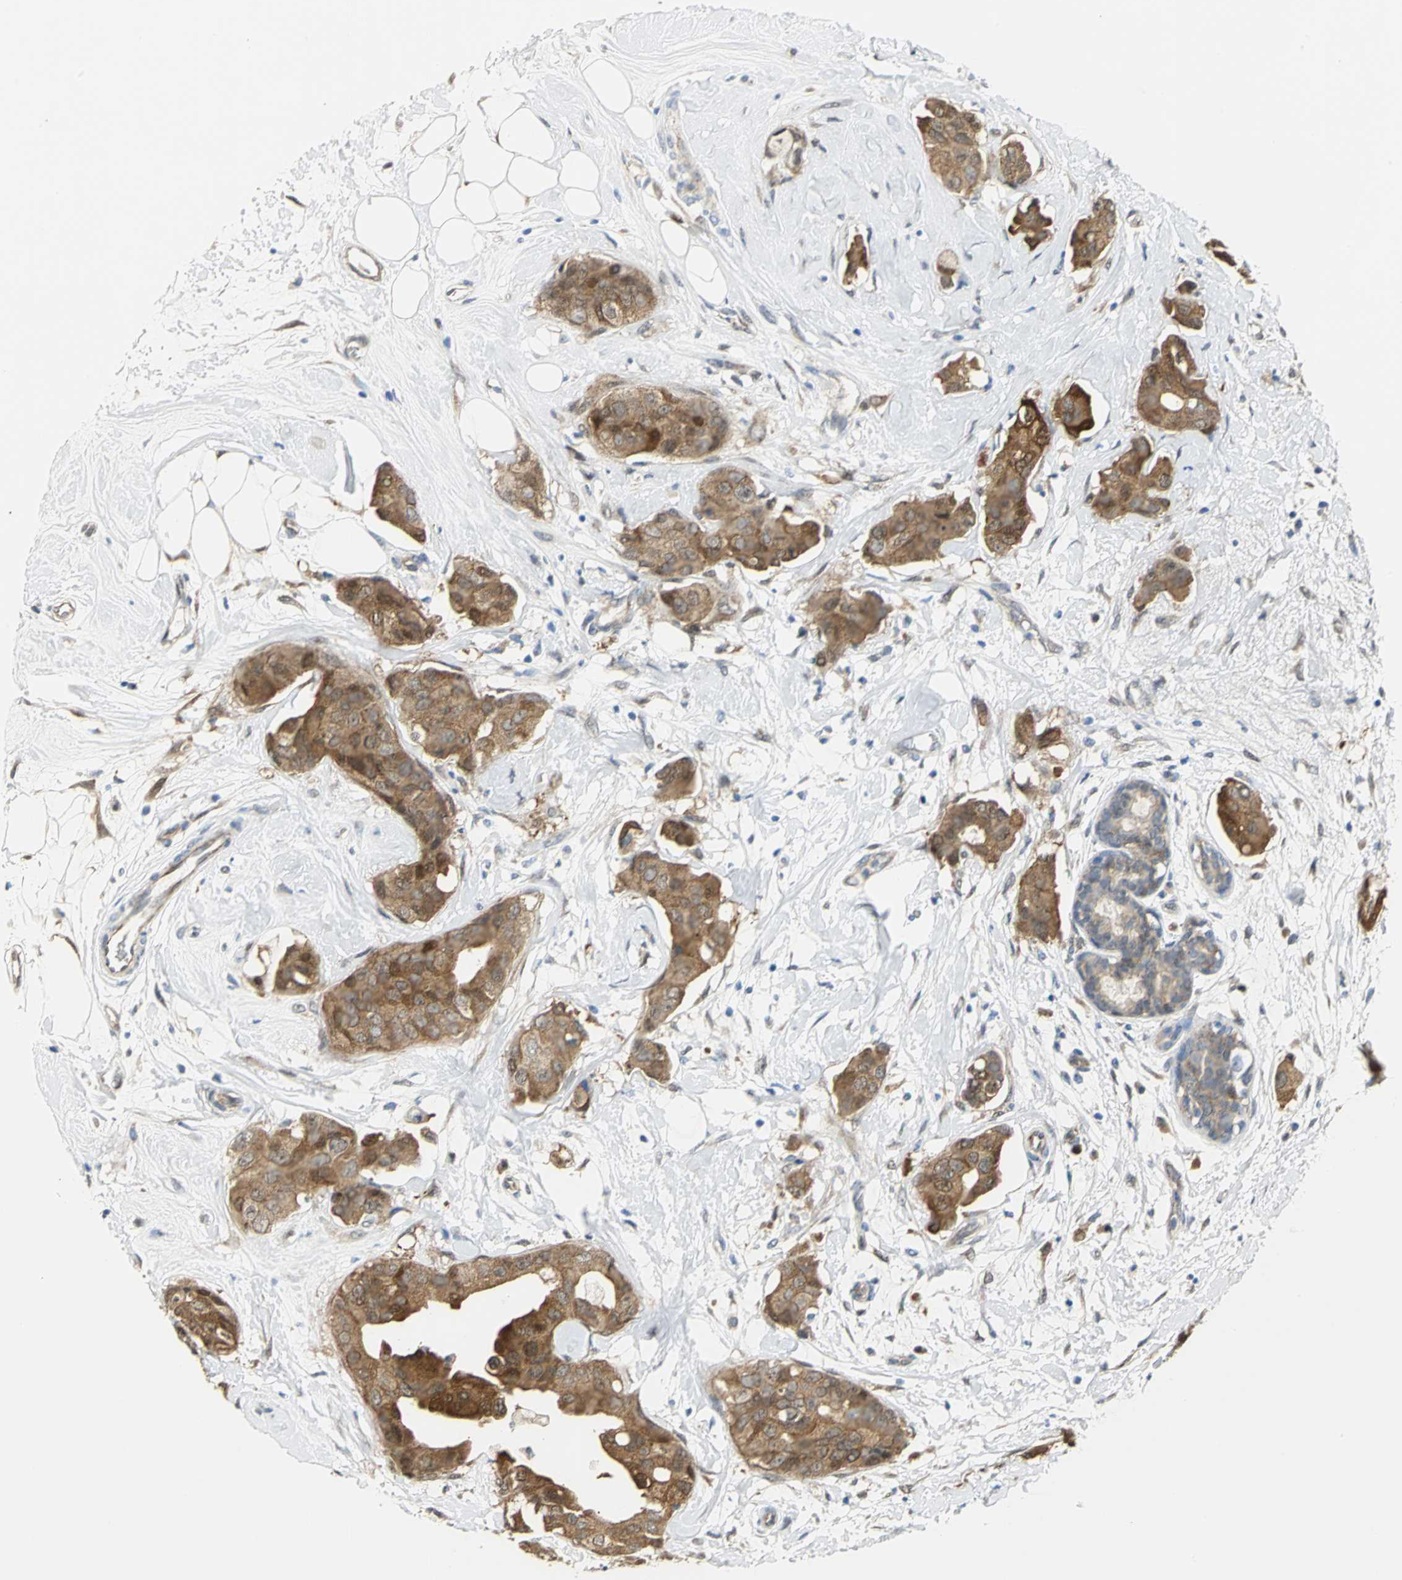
{"staining": {"intensity": "moderate", "quantity": ">75%", "location": "cytoplasmic/membranous"}, "tissue": "breast cancer", "cell_type": "Tumor cells", "image_type": "cancer", "snomed": [{"axis": "morphology", "description": "Duct carcinoma"}, {"axis": "topography", "description": "Breast"}], "caption": "Breast cancer (invasive ductal carcinoma) tissue reveals moderate cytoplasmic/membranous staining in approximately >75% of tumor cells", "gene": "PGM3", "patient": {"sex": "female", "age": 40}}